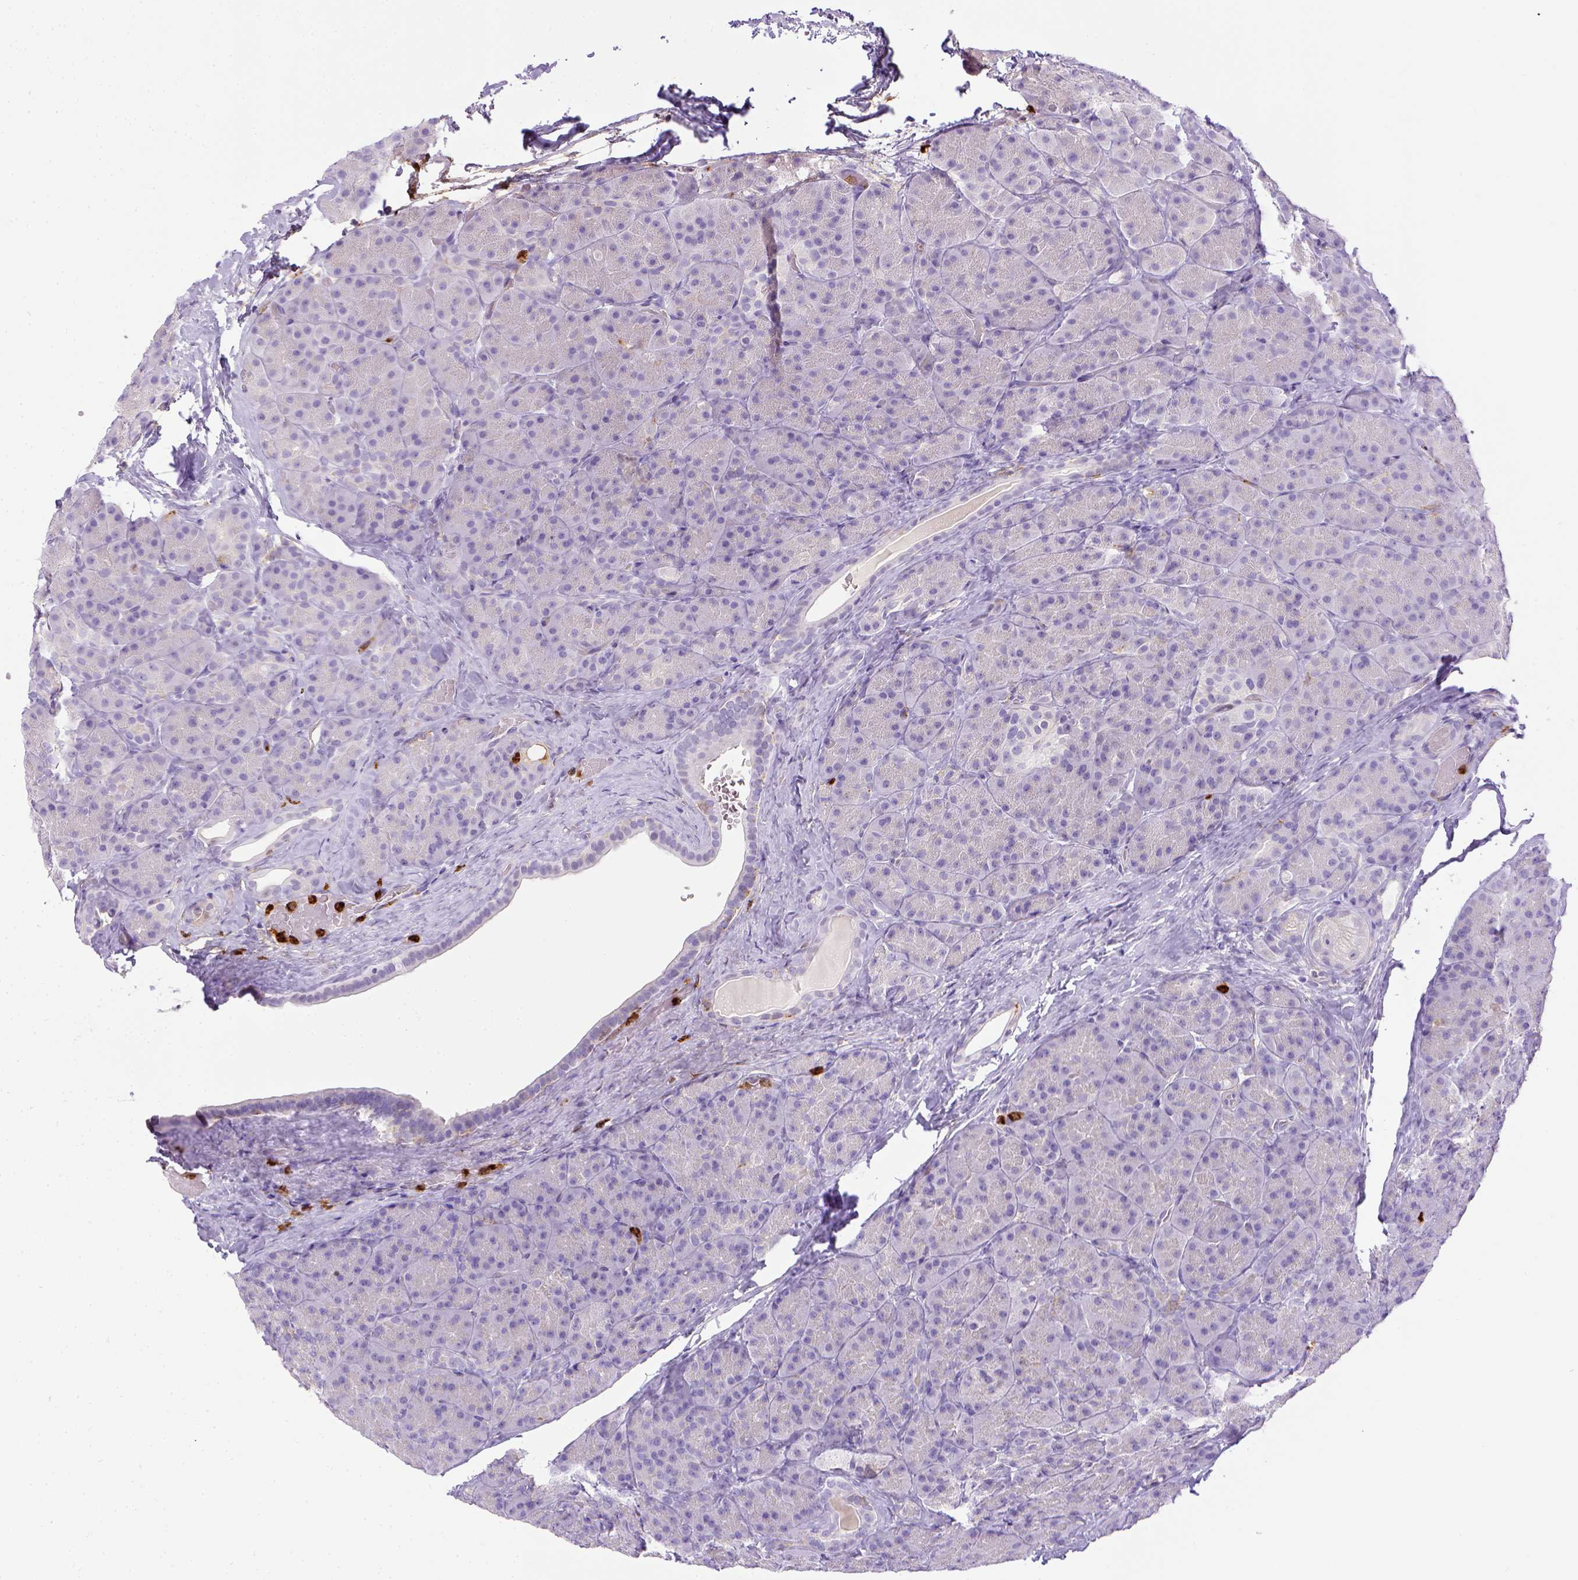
{"staining": {"intensity": "negative", "quantity": "none", "location": "none"}, "tissue": "pancreas", "cell_type": "Exocrine glandular cells", "image_type": "normal", "snomed": [{"axis": "morphology", "description": "Normal tissue, NOS"}, {"axis": "topography", "description": "Pancreas"}], "caption": "High power microscopy photomicrograph of an immunohistochemistry (IHC) photomicrograph of unremarkable pancreas, revealing no significant positivity in exocrine glandular cells. Brightfield microscopy of immunohistochemistry stained with DAB (brown) and hematoxylin (blue), captured at high magnification.", "gene": "ITGAM", "patient": {"sex": "male", "age": 57}}